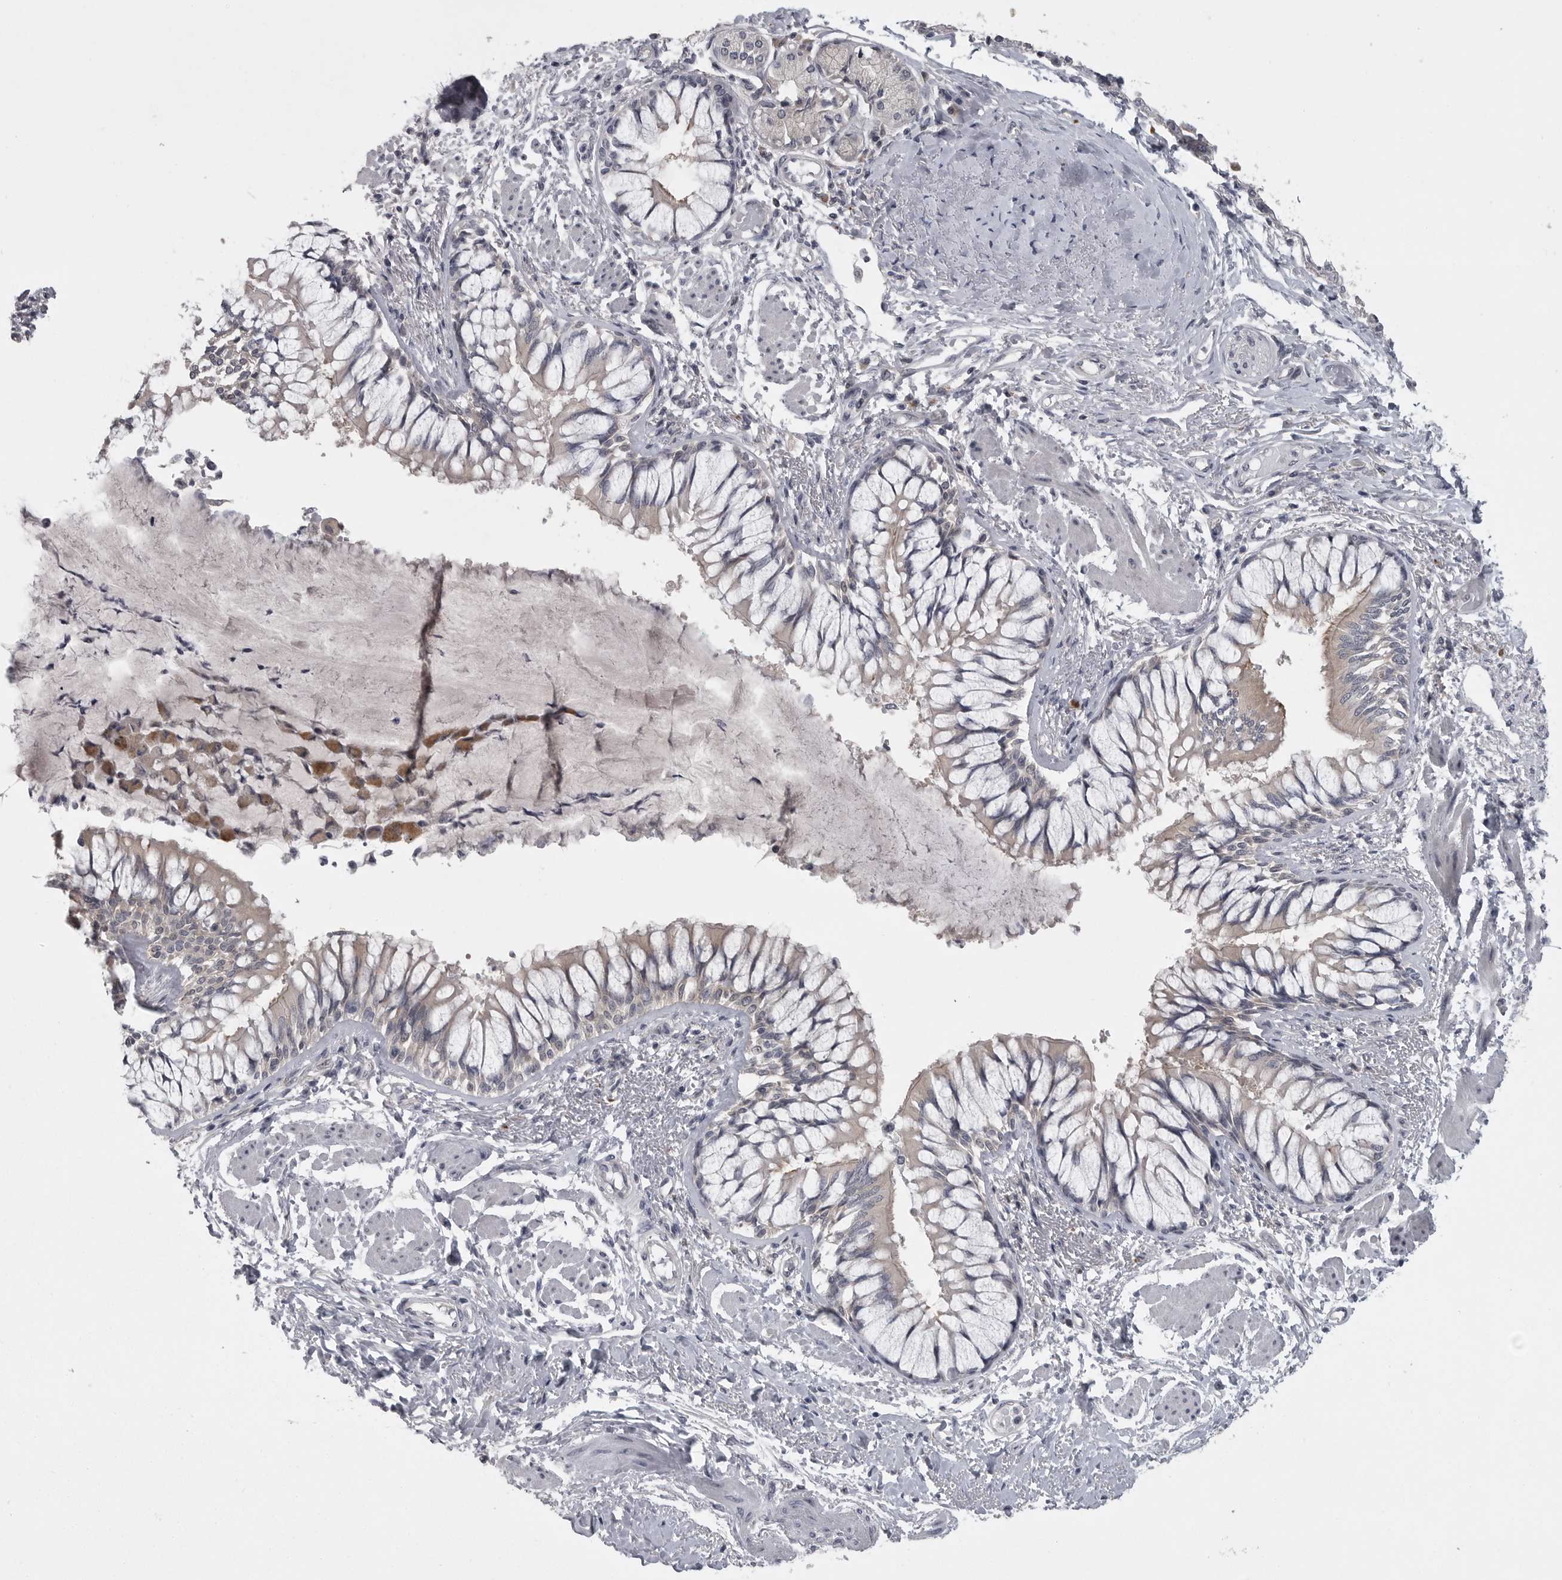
{"staining": {"intensity": "moderate", "quantity": "25%-75%", "location": "cytoplasmic/membranous"}, "tissue": "bronchus", "cell_type": "Respiratory epithelial cells", "image_type": "normal", "snomed": [{"axis": "morphology", "description": "Normal tissue, NOS"}, {"axis": "topography", "description": "Cartilage tissue"}, {"axis": "topography", "description": "Bronchus"}, {"axis": "topography", "description": "Lung"}], "caption": "Brown immunohistochemical staining in benign bronchus reveals moderate cytoplasmic/membranous staining in about 25%-75% of respiratory epithelial cells. The staining was performed using DAB, with brown indicating positive protein expression. Nuclei are stained blue with hematoxylin.", "gene": "PHF13", "patient": {"sex": "male", "age": 64}}